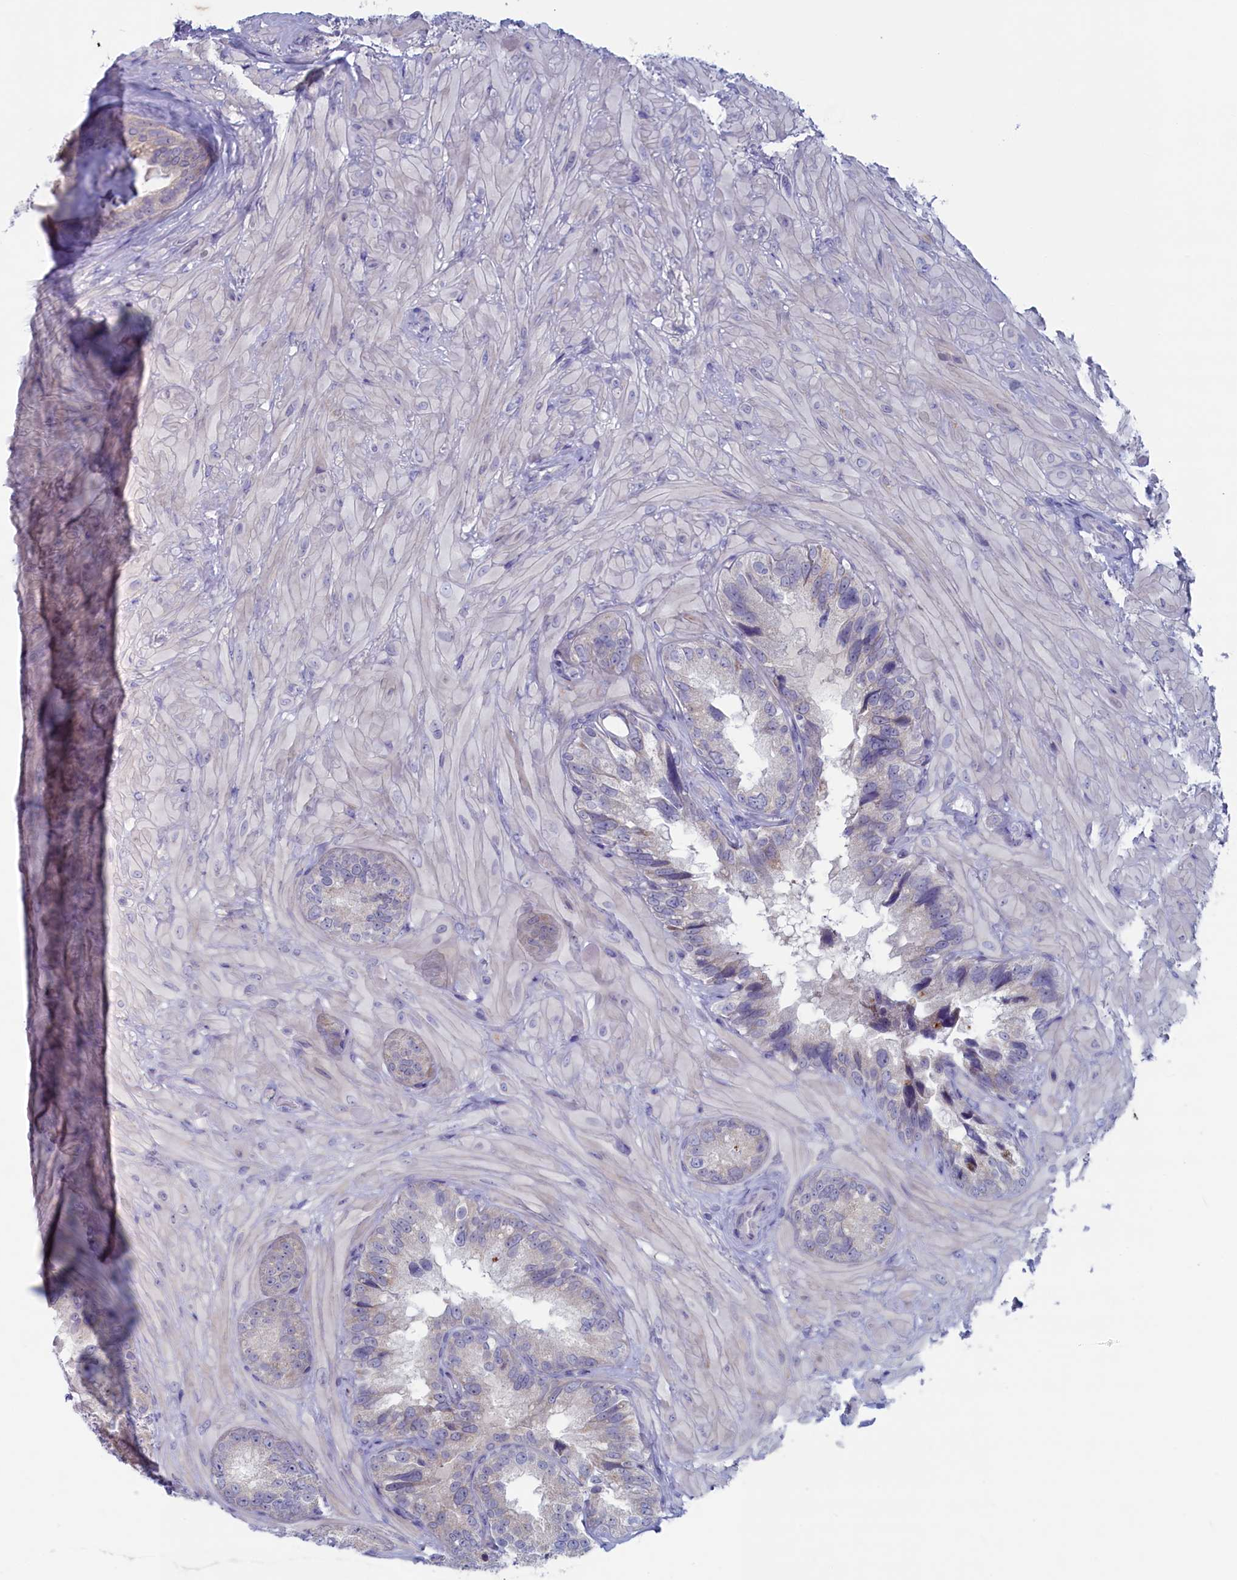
{"staining": {"intensity": "negative", "quantity": "none", "location": "none"}, "tissue": "seminal vesicle", "cell_type": "Glandular cells", "image_type": "normal", "snomed": [{"axis": "morphology", "description": "Normal tissue, NOS"}, {"axis": "topography", "description": "Seminal veicle"}, {"axis": "topography", "description": "Peripheral nerve tissue"}], "caption": "A high-resolution micrograph shows immunohistochemistry staining of normal seminal vesicle, which exhibits no significant staining in glandular cells. The staining is performed using DAB brown chromogen with nuclei counter-stained in using hematoxylin.", "gene": "WDR76", "patient": {"sex": "male", "age": 67}}